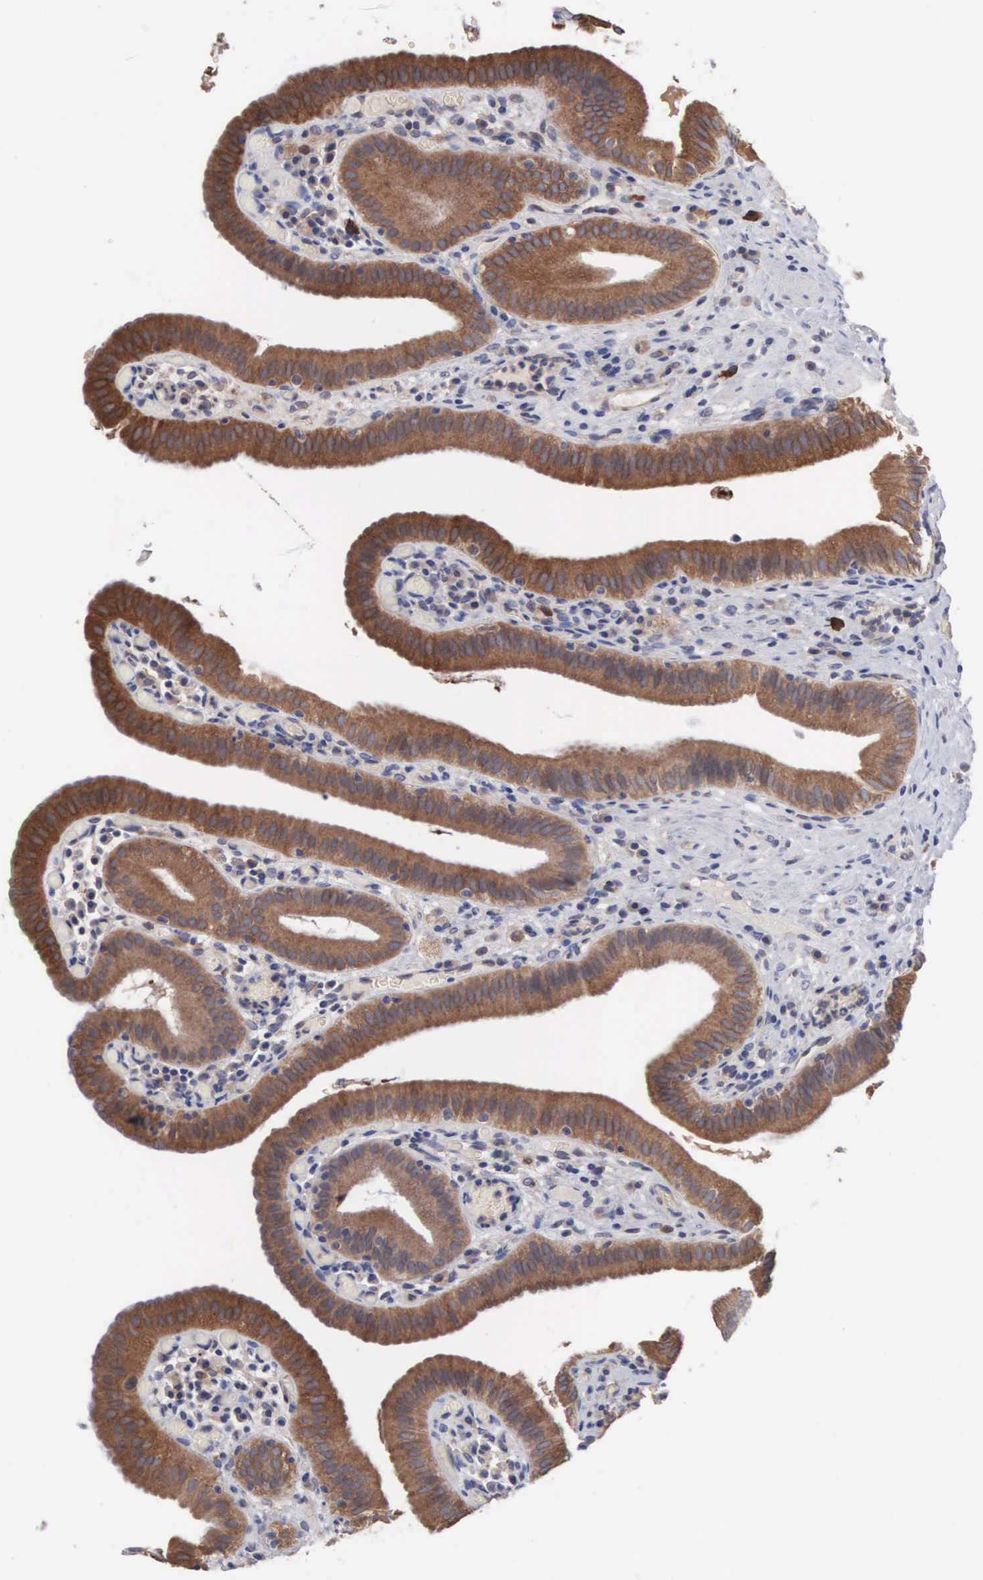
{"staining": {"intensity": "strong", "quantity": ">75%", "location": "cytoplasmic/membranous"}, "tissue": "gallbladder", "cell_type": "Glandular cells", "image_type": "normal", "snomed": [{"axis": "morphology", "description": "Normal tissue, NOS"}, {"axis": "topography", "description": "Gallbladder"}], "caption": "Immunohistochemical staining of benign gallbladder displays strong cytoplasmic/membranous protein staining in about >75% of glandular cells.", "gene": "INF2", "patient": {"sex": "female", "age": 76}}